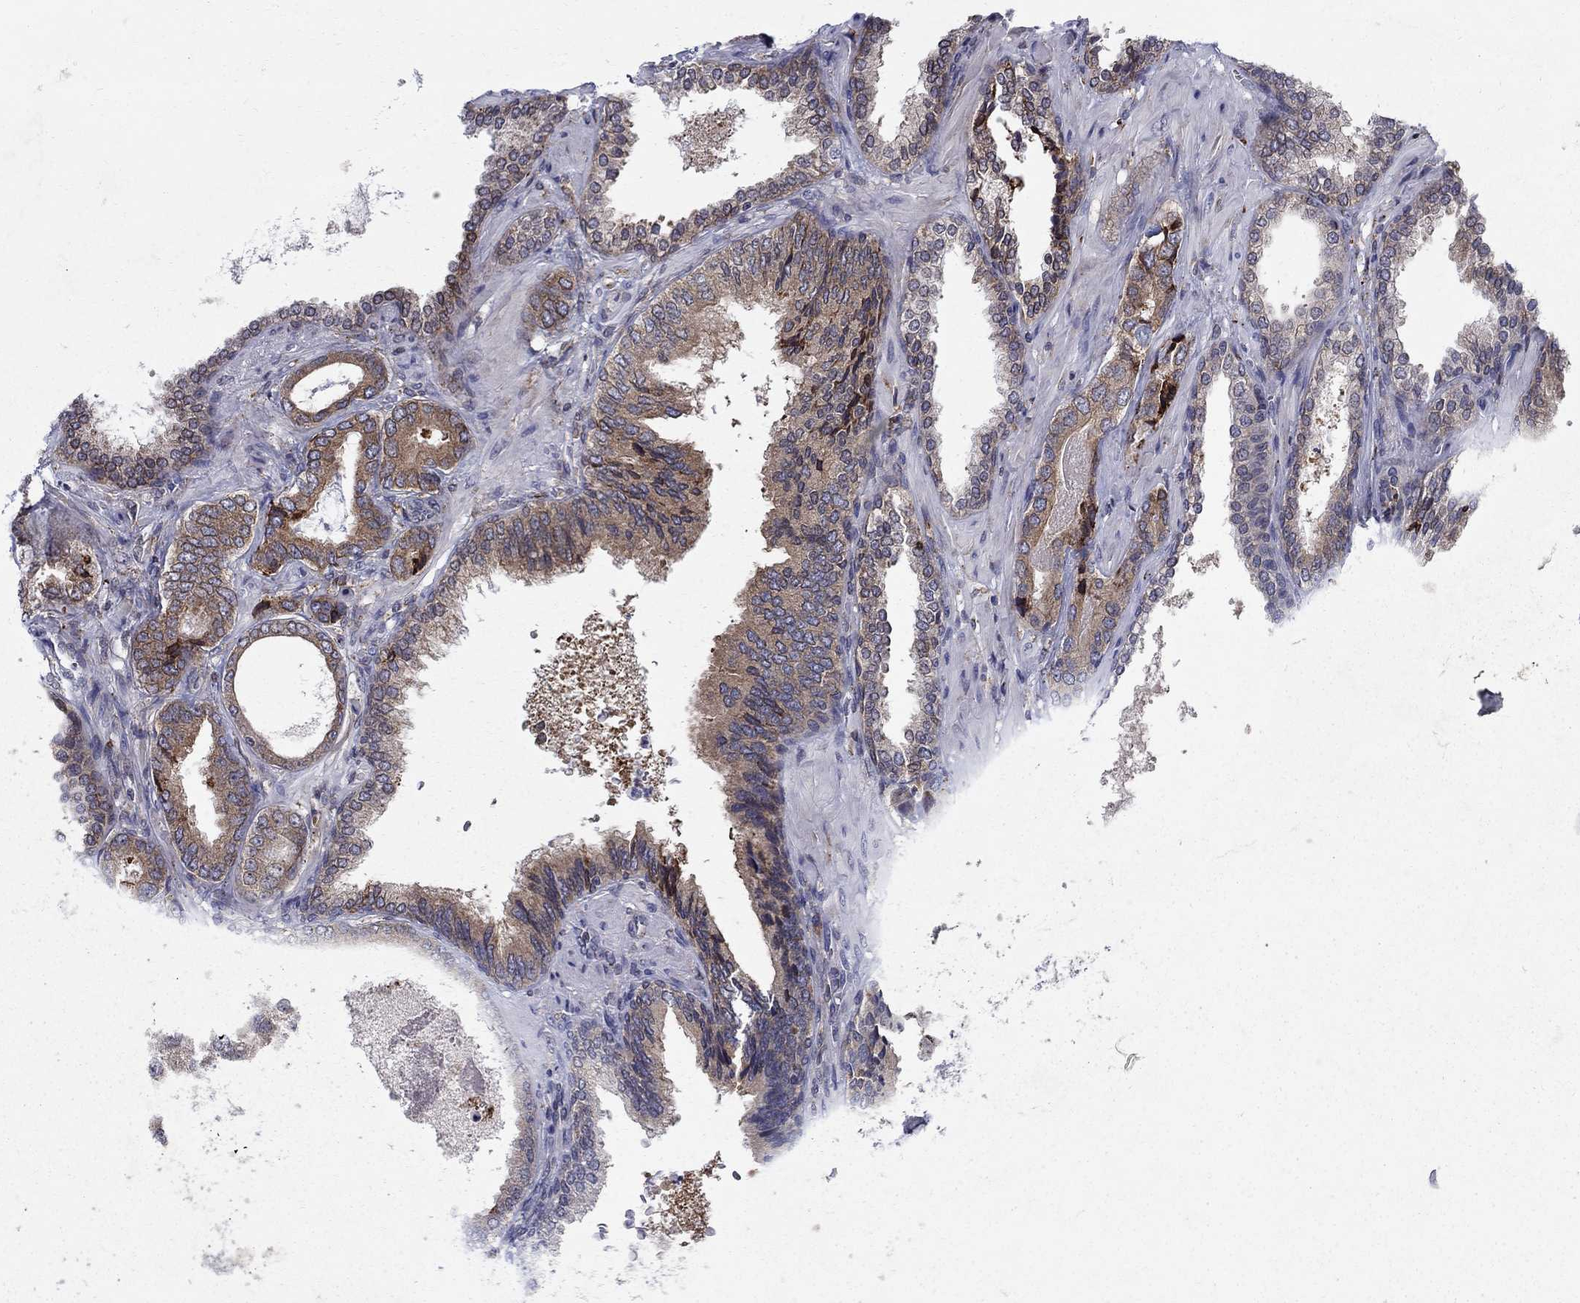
{"staining": {"intensity": "moderate", "quantity": "25%-75%", "location": "cytoplasmic/membranous"}, "tissue": "prostate cancer", "cell_type": "Tumor cells", "image_type": "cancer", "snomed": [{"axis": "morphology", "description": "Adenocarcinoma, Low grade"}, {"axis": "topography", "description": "Prostate"}], "caption": "Low-grade adenocarcinoma (prostate) was stained to show a protein in brown. There is medium levels of moderate cytoplasmic/membranous expression in about 25%-75% of tumor cells.", "gene": "CAB39L", "patient": {"sex": "male", "age": 68}}